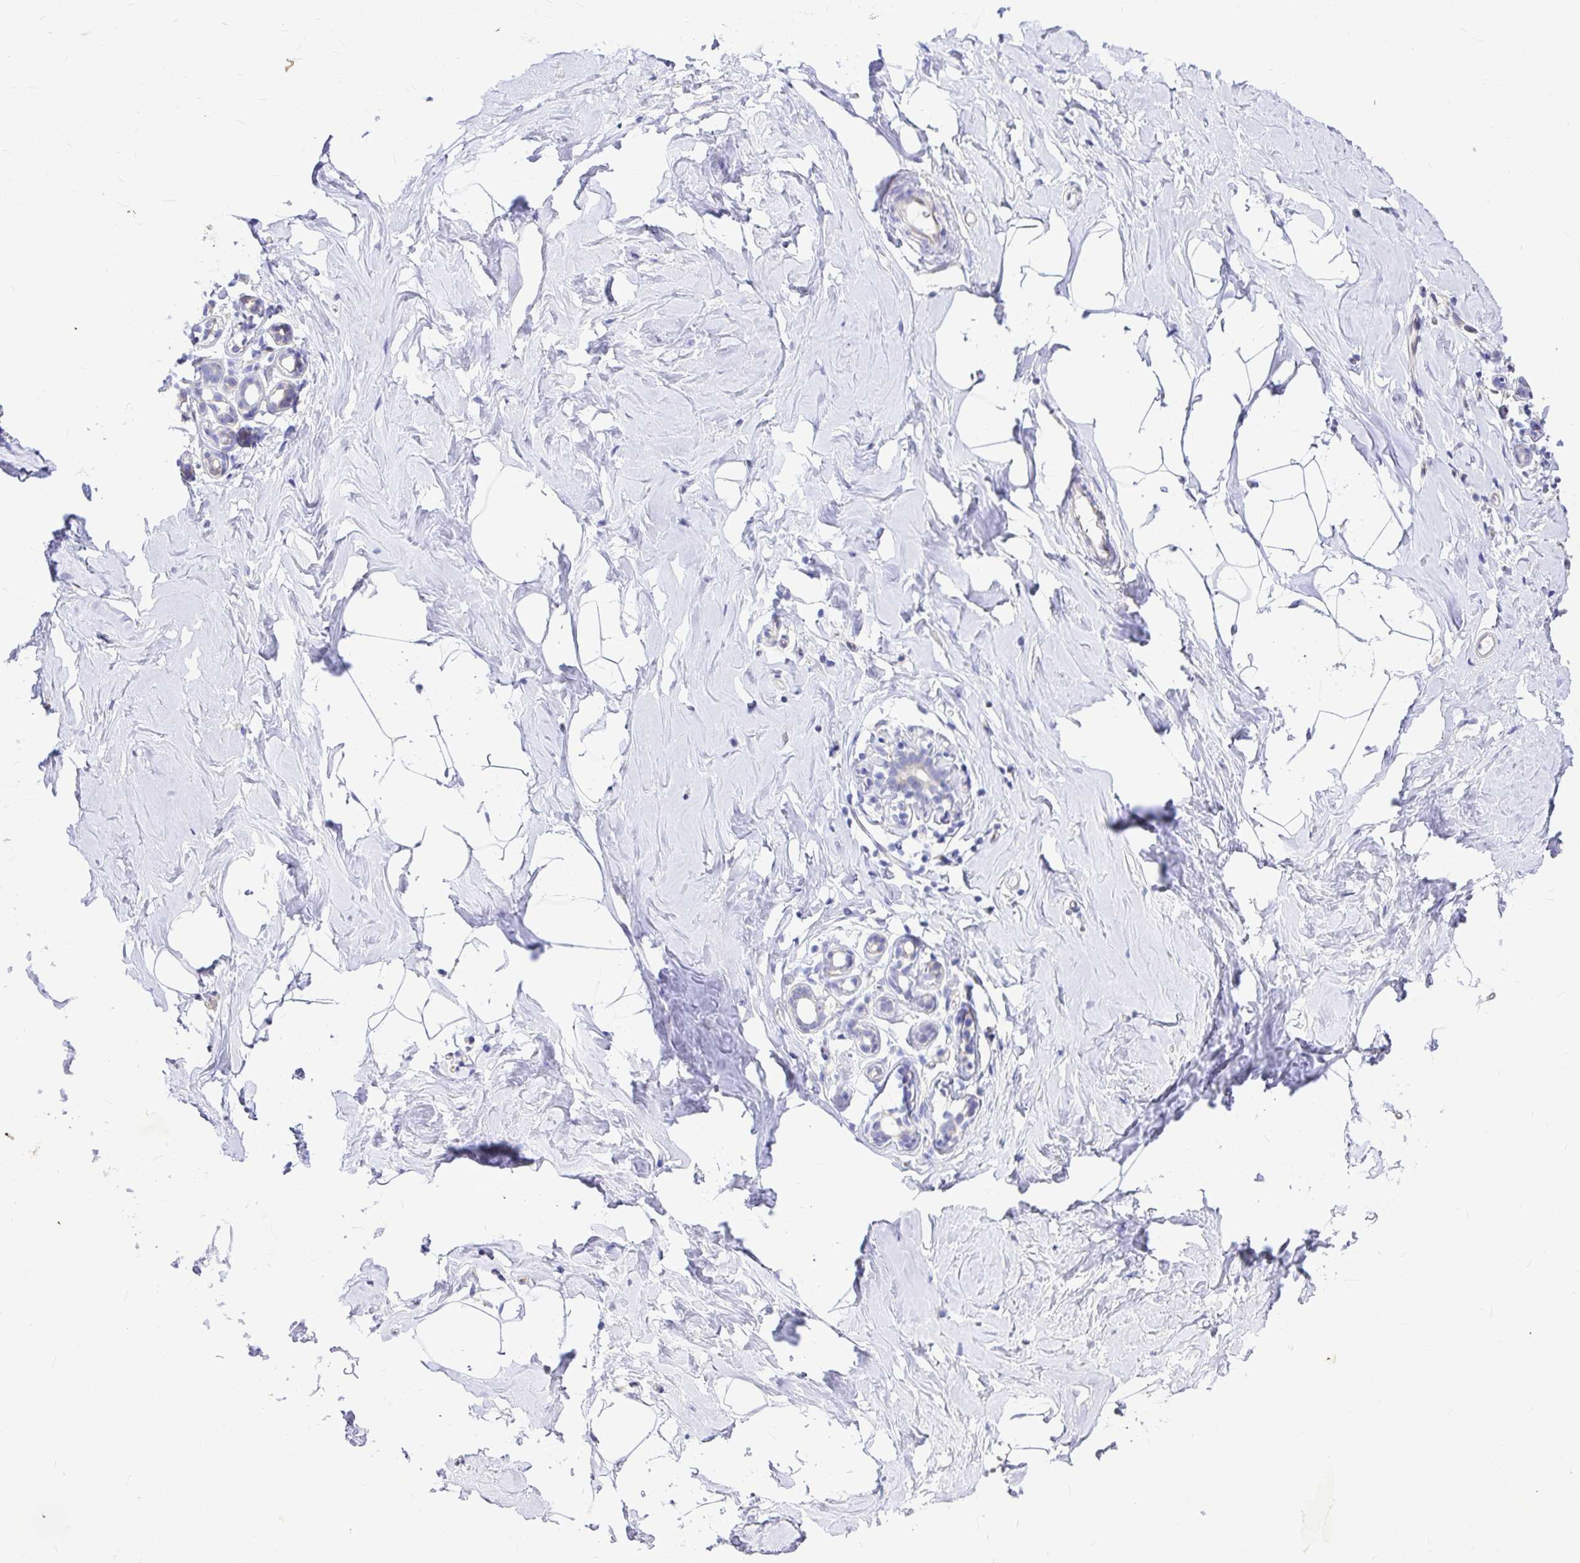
{"staining": {"intensity": "negative", "quantity": "none", "location": "none"}, "tissue": "breast", "cell_type": "Adipocytes", "image_type": "normal", "snomed": [{"axis": "morphology", "description": "Normal tissue, NOS"}, {"axis": "topography", "description": "Breast"}], "caption": "Adipocytes are negative for brown protein staining in unremarkable breast. The staining is performed using DAB (3,3'-diaminobenzidine) brown chromogen with nuclei counter-stained in using hematoxylin.", "gene": "GABBR2", "patient": {"sex": "female", "age": 32}}